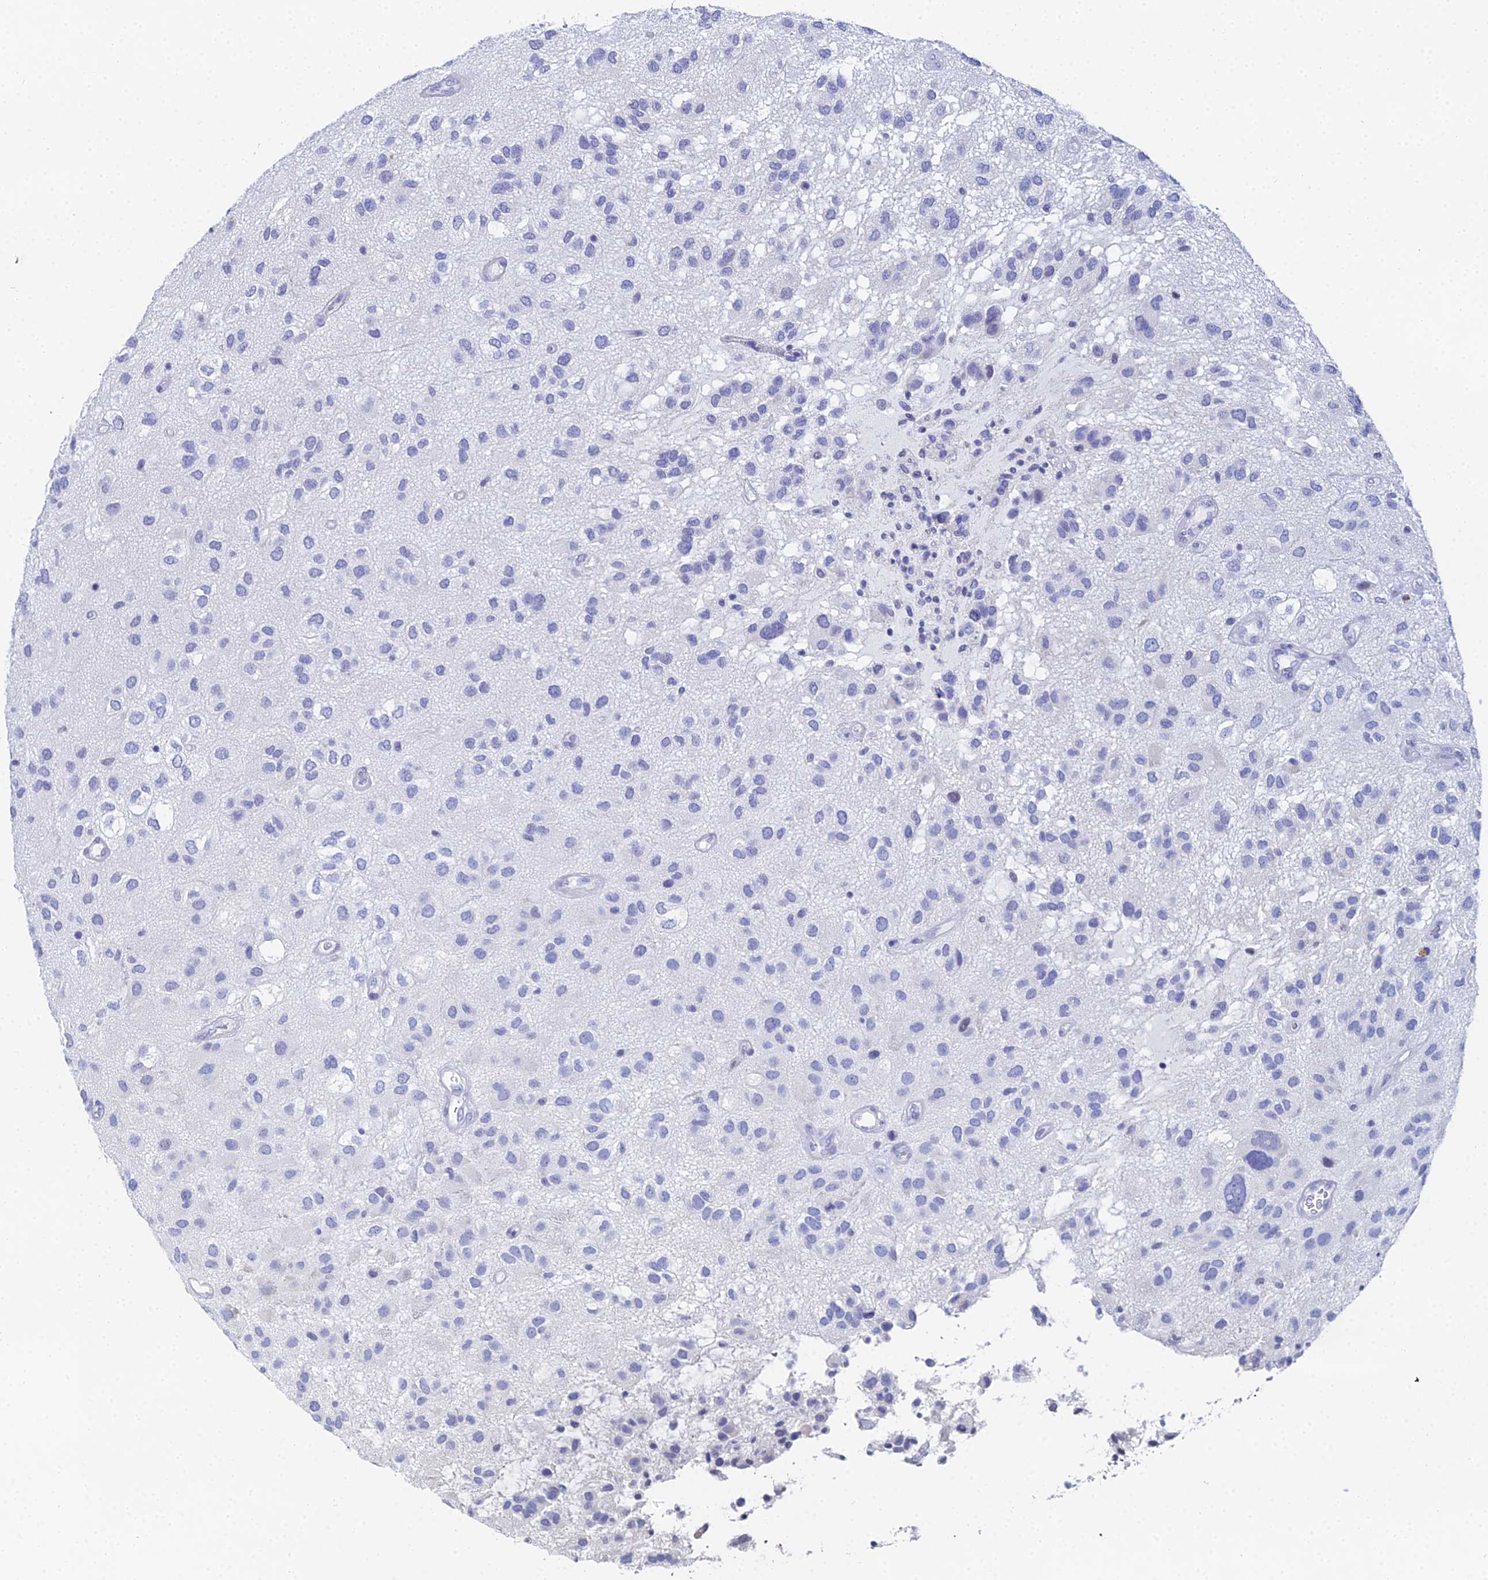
{"staining": {"intensity": "negative", "quantity": "none", "location": "none"}, "tissue": "glioma", "cell_type": "Tumor cells", "image_type": "cancer", "snomed": [{"axis": "morphology", "description": "Glioma, malignant, Low grade"}, {"axis": "topography", "description": "Brain"}], "caption": "DAB immunohistochemical staining of malignant glioma (low-grade) exhibits no significant positivity in tumor cells. (DAB (3,3'-diaminobenzidine) immunohistochemistry (IHC) visualized using brightfield microscopy, high magnification).", "gene": "OCM", "patient": {"sex": "male", "age": 66}}